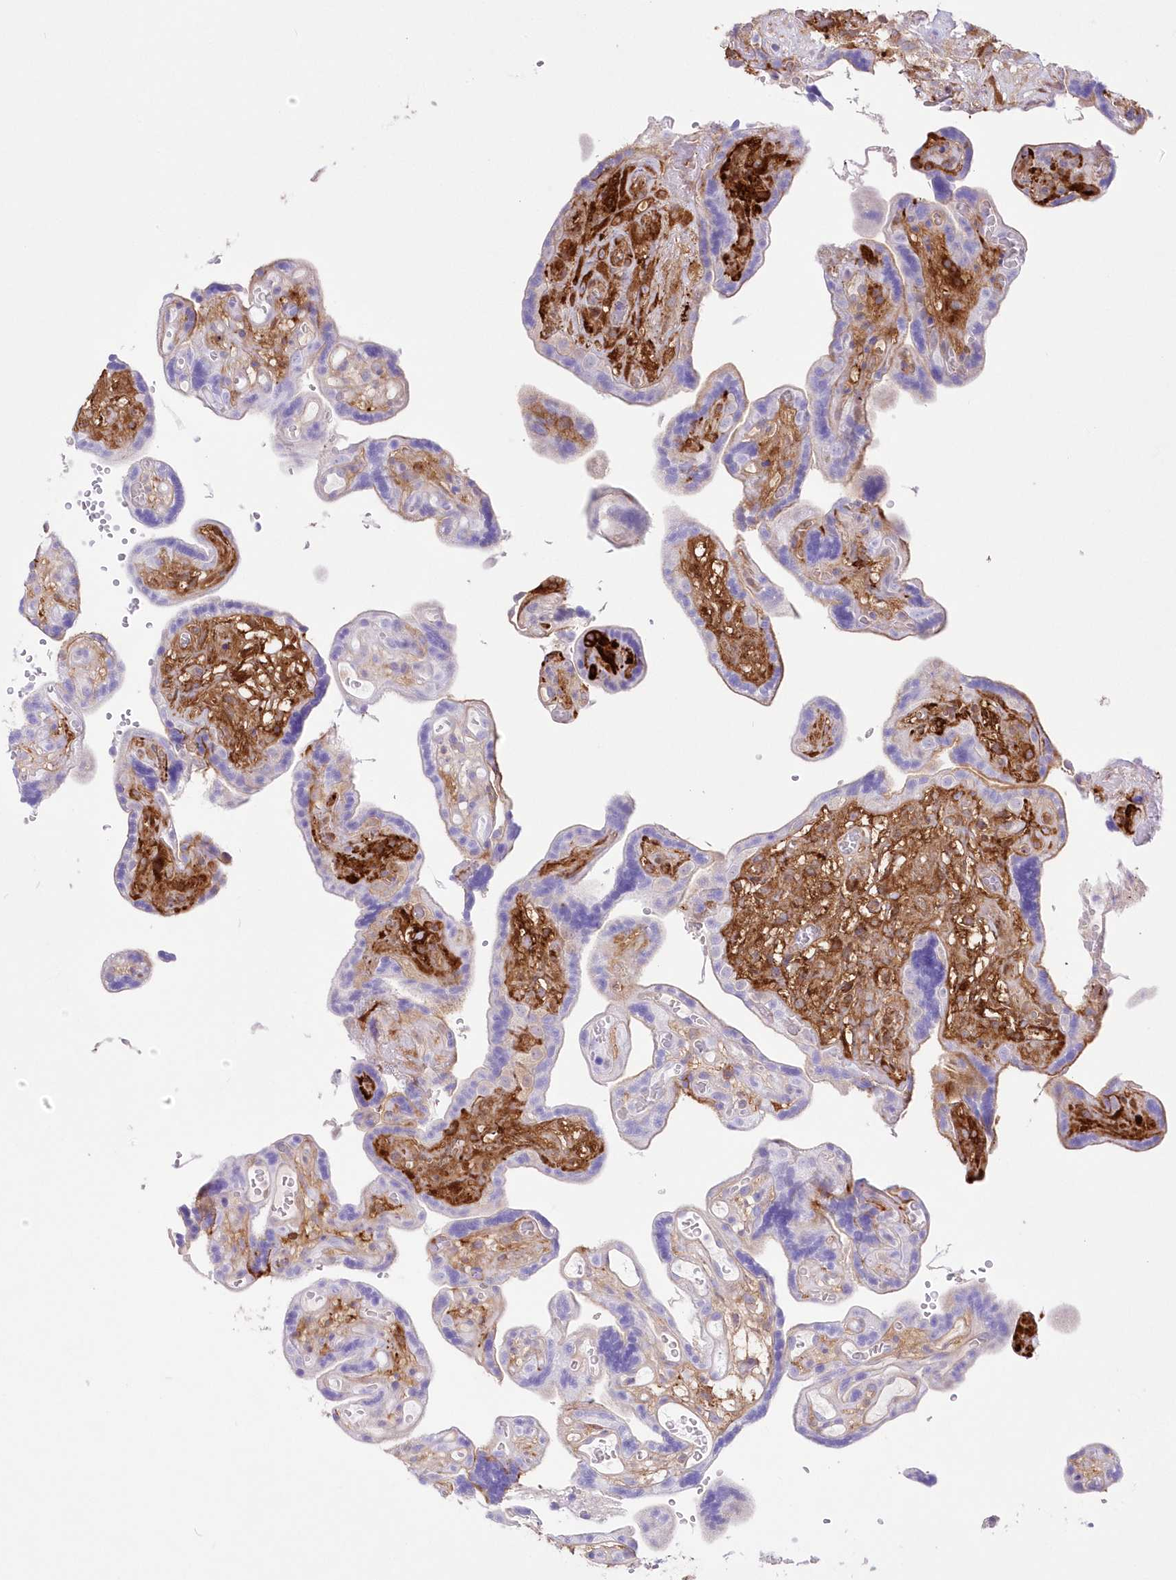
{"staining": {"intensity": "moderate", "quantity": "25%-75%", "location": "cytoplasmic/membranous"}, "tissue": "placenta", "cell_type": "Decidual cells", "image_type": "normal", "snomed": [{"axis": "morphology", "description": "Normal tissue, NOS"}, {"axis": "topography", "description": "Placenta"}], "caption": "Protein expression analysis of normal placenta exhibits moderate cytoplasmic/membranous staining in about 25%-75% of decidual cells.", "gene": "DNAJC19", "patient": {"sex": "female", "age": 30}}